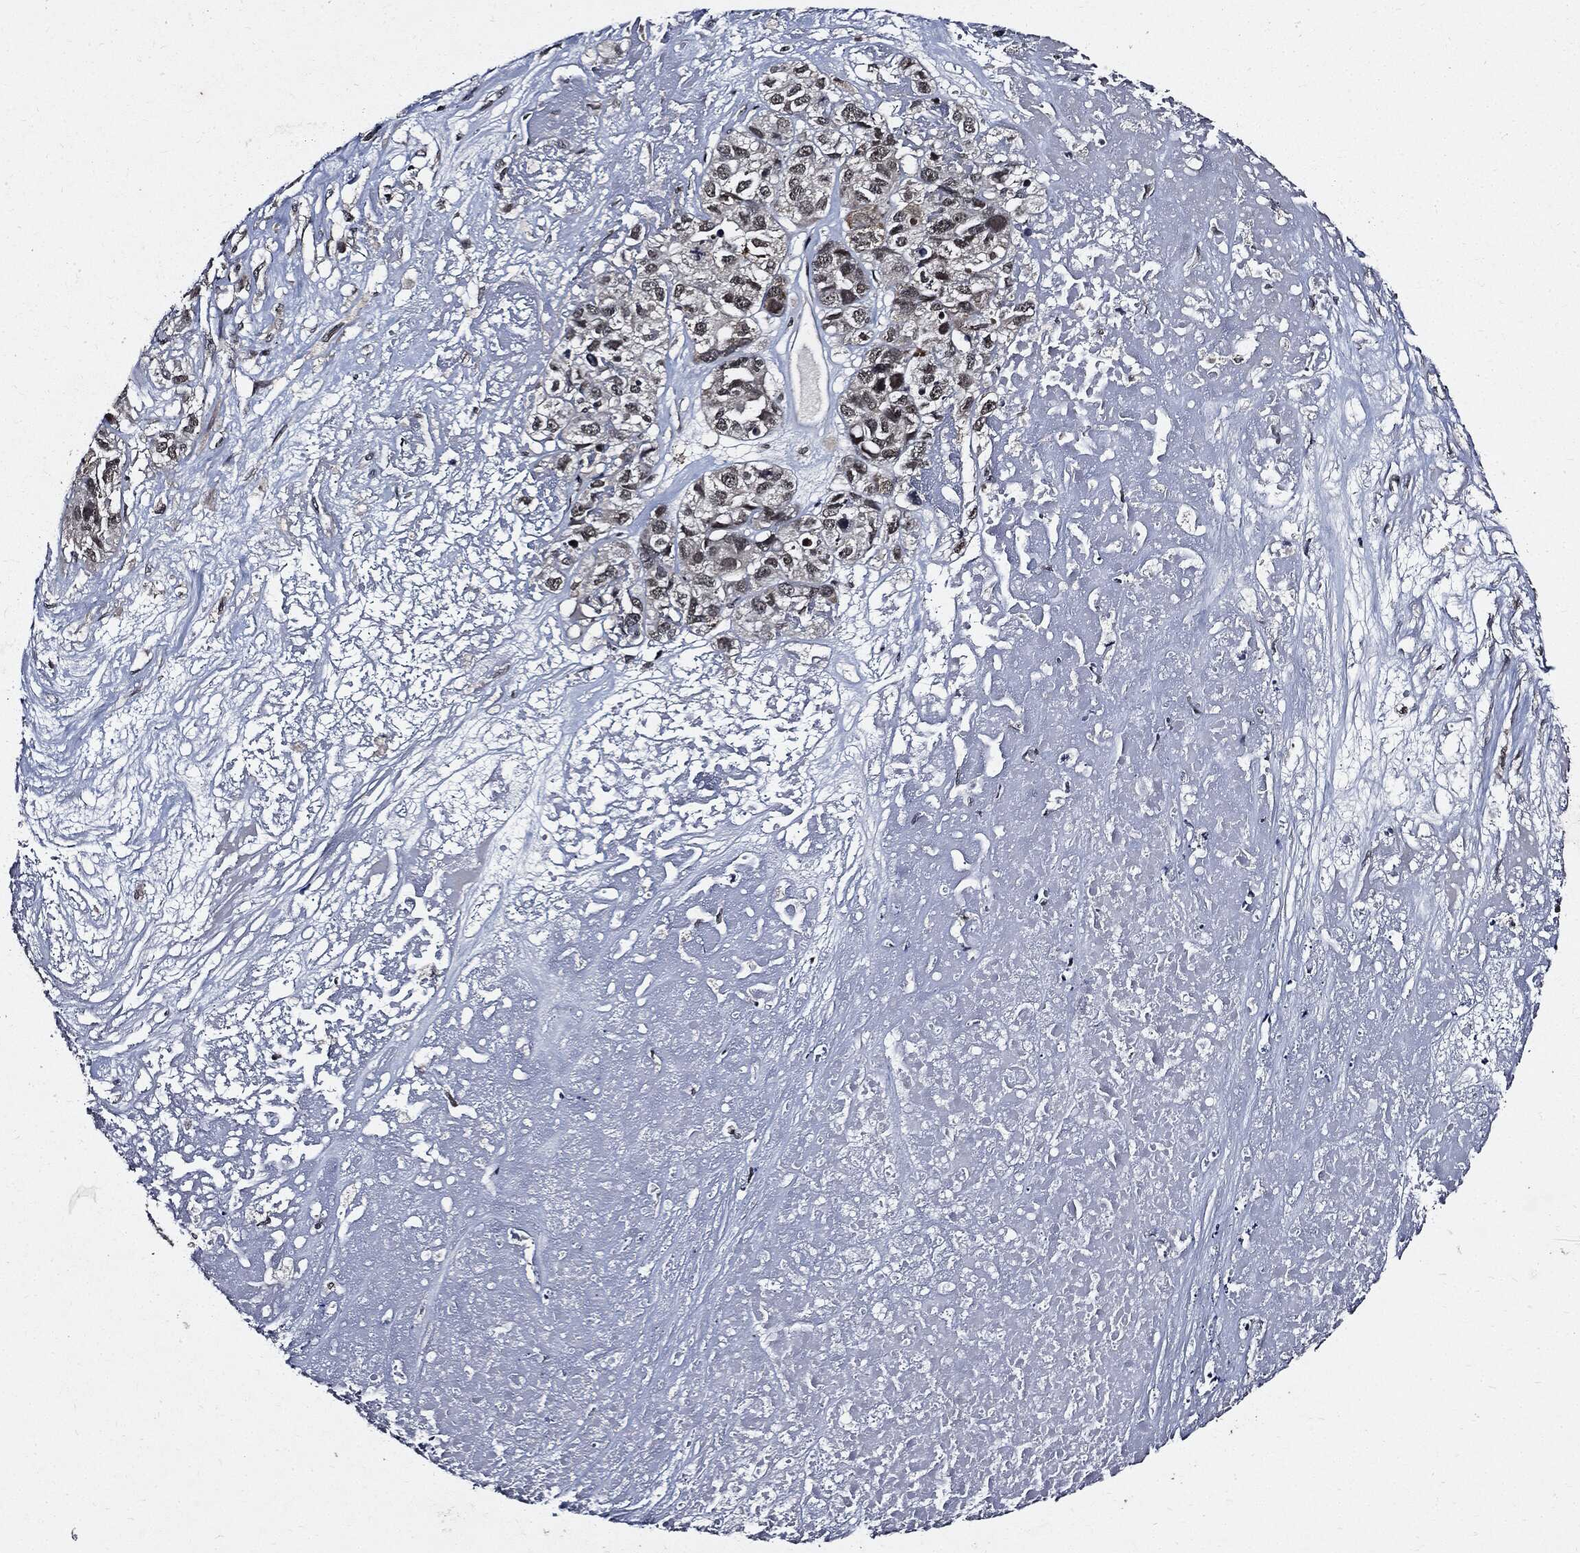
{"staining": {"intensity": "negative", "quantity": "none", "location": "none"}, "tissue": "ovarian cancer", "cell_type": "Tumor cells", "image_type": "cancer", "snomed": [{"axis": "morphology", "description": "Cystadenocarcinoma, serous, NOS"}, {"axis": "topography", "description": "Ovary"}], "caption": "DAB immunohistochemical staining of human ovarian serous cystadenocarcinoma shows no significant expression in tumor cells. (DAB immunohistochemistry visualized using brightfield microscopy, high magnification).", "gene": "SUGT1", "patient": {"sex": "female", "age": 67}}